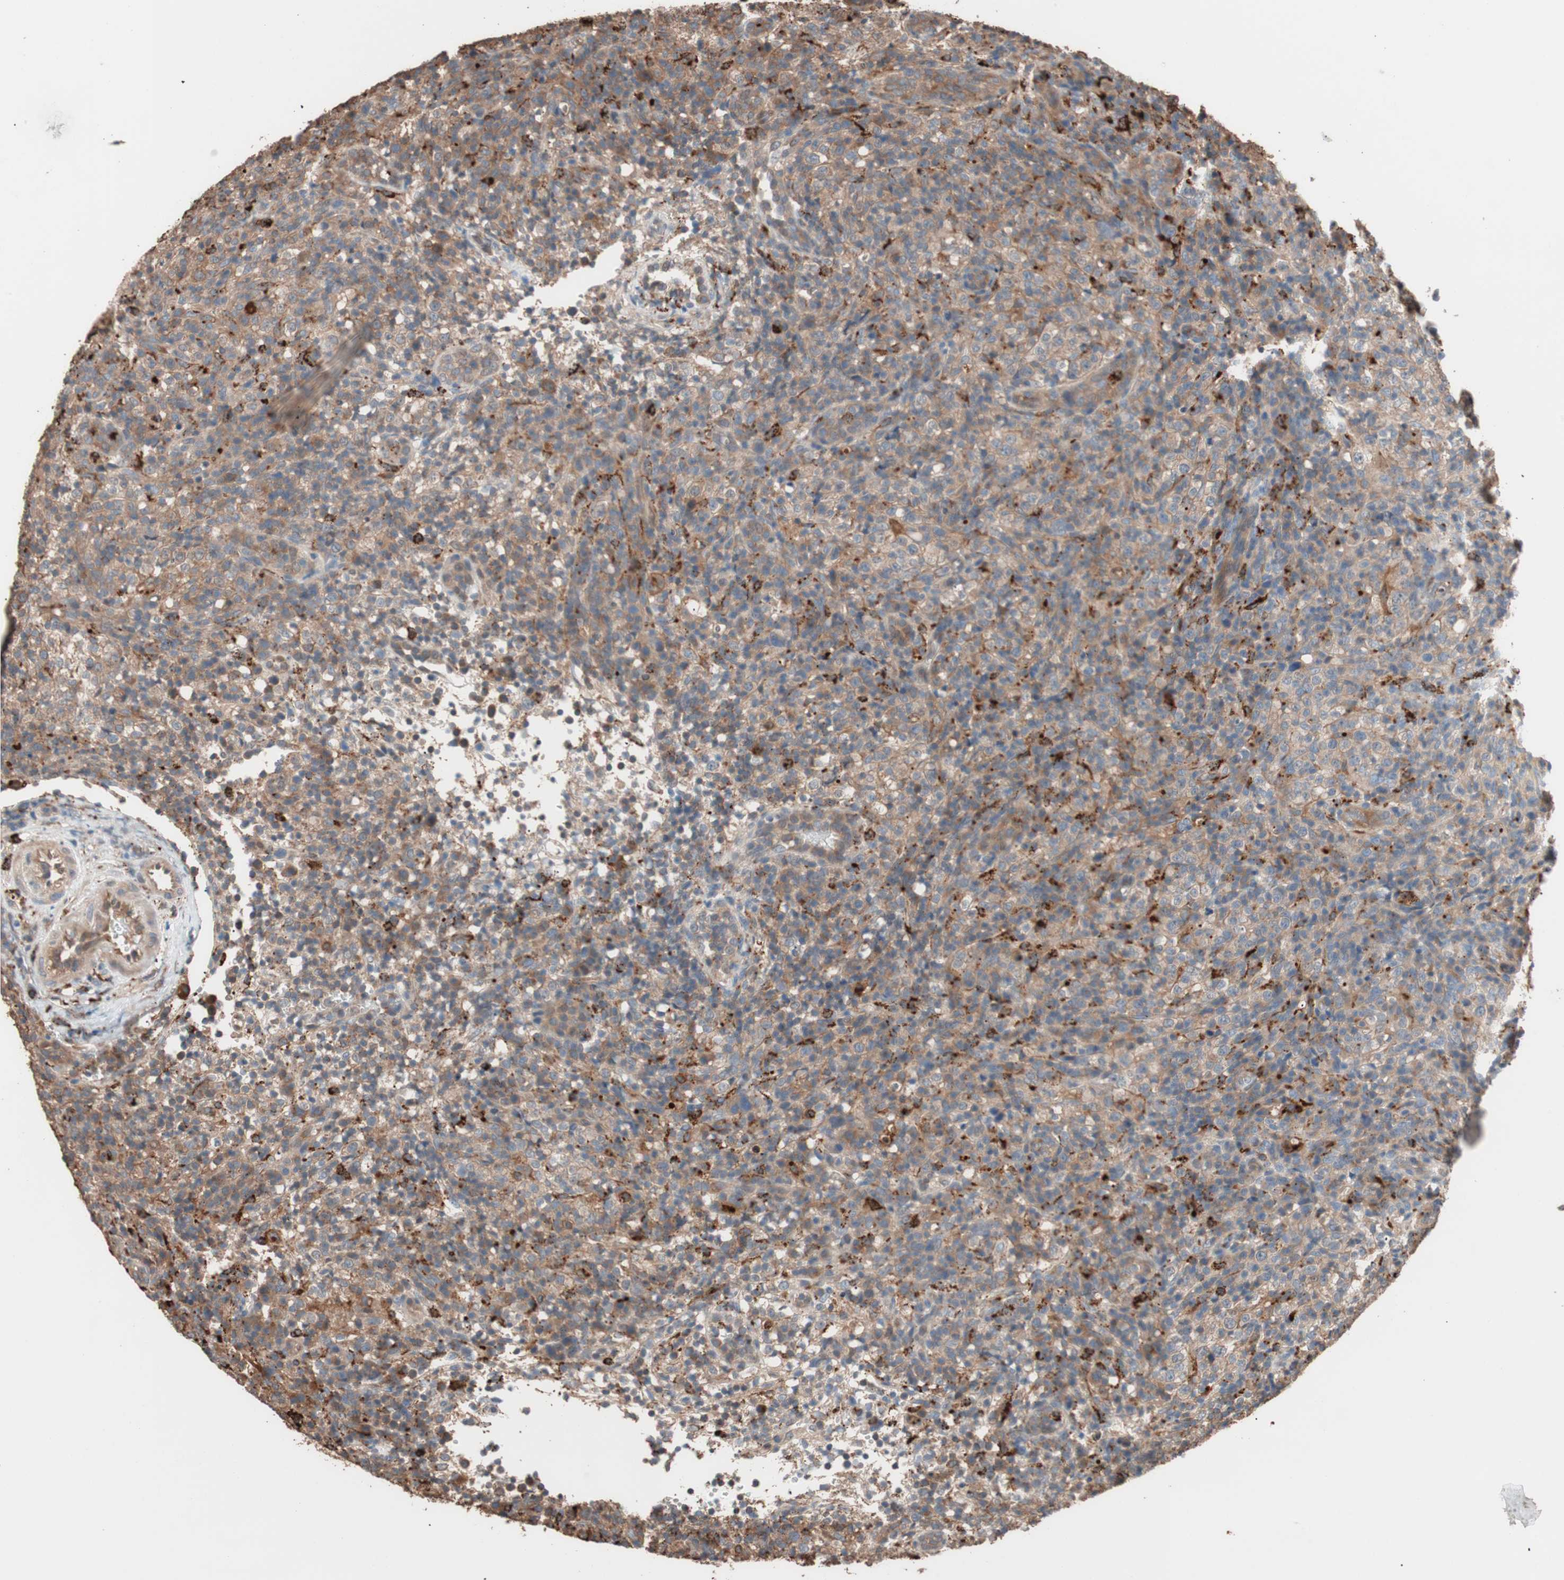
{"staining": {"intensity": "moderate", "quantity": ">75%", "location": "cytoplasmic/membranous"}, "tissue": "lymphoma", "cell_type": "Tumor cells", "image_type": "cancer", "snomed": [{"axis": "morphology", "description": "Malignant lymphoma, non-Hodgkin's type, High grade"}, {"axis": "topography", "description": "Lymph node"}], "caption": "This is a histology image of IHC staining of malignant lymphoma, non-Hodgkin's type (high-grade), which shows moderate staining in the cytoplasmic/membranous of tumor cells.", "gene": "CCT3", "patient": {"sex": "female", "age": 76}}